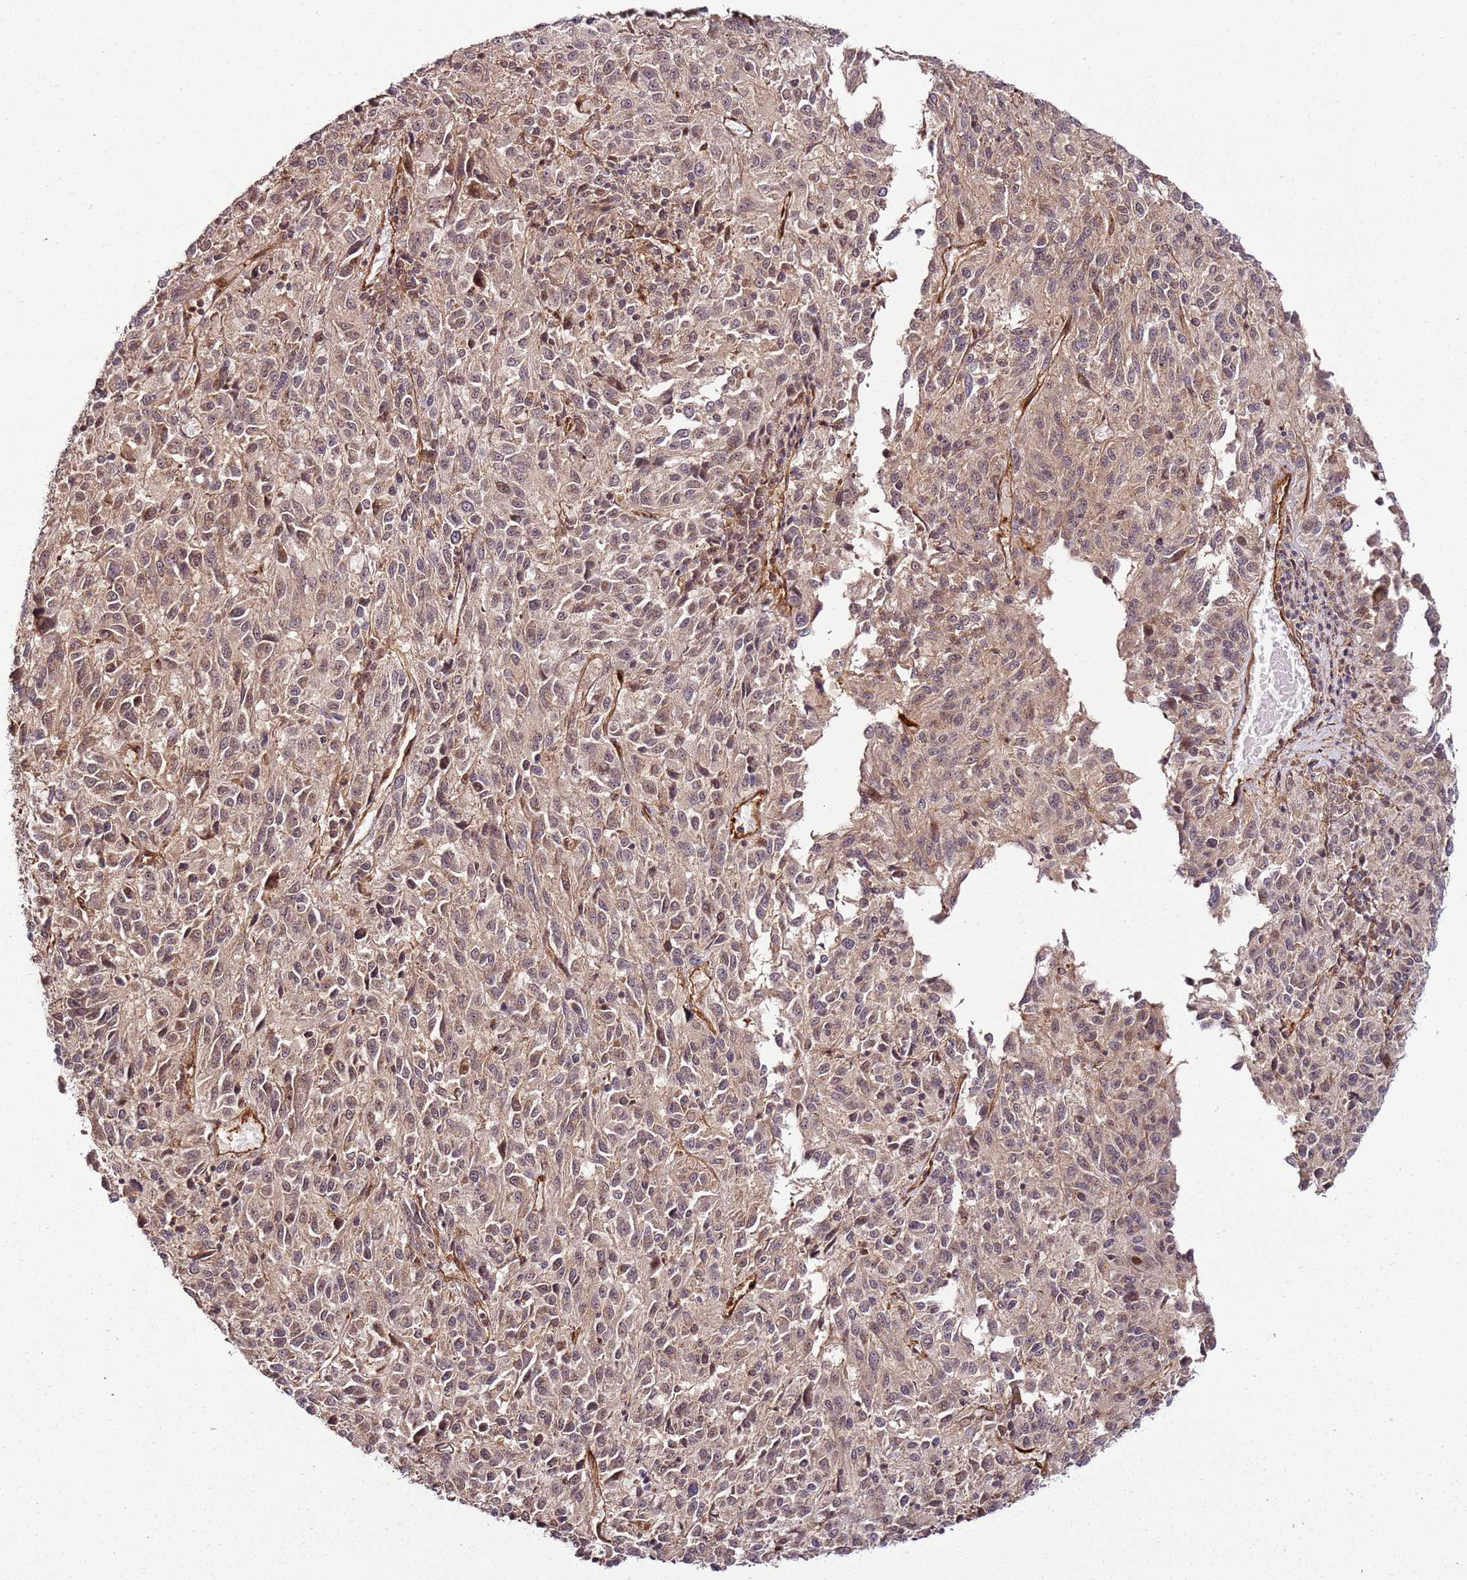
{"staining": {"intensity": "weak", "quantity": "25%-75%", "location": "cytoplasmic/membranous,nuclear"}, "tissue": "melanoma", "cell_type": "Tumor cells", "image_type": "cancer", "snomed": [{"axis": "morphology", "description": "Malignant melanoma, Metastatic site"}, {"axis": "topography", "description": "Lung"}], "caption": "Melanoma stained with a brown dye shows weak cytoplasmic/membranous and nuclear positive positivity in about 25%-75% of tumor cells.", "gene": "CCNYL1", "patient": {"sex": "male", "age": 64}}